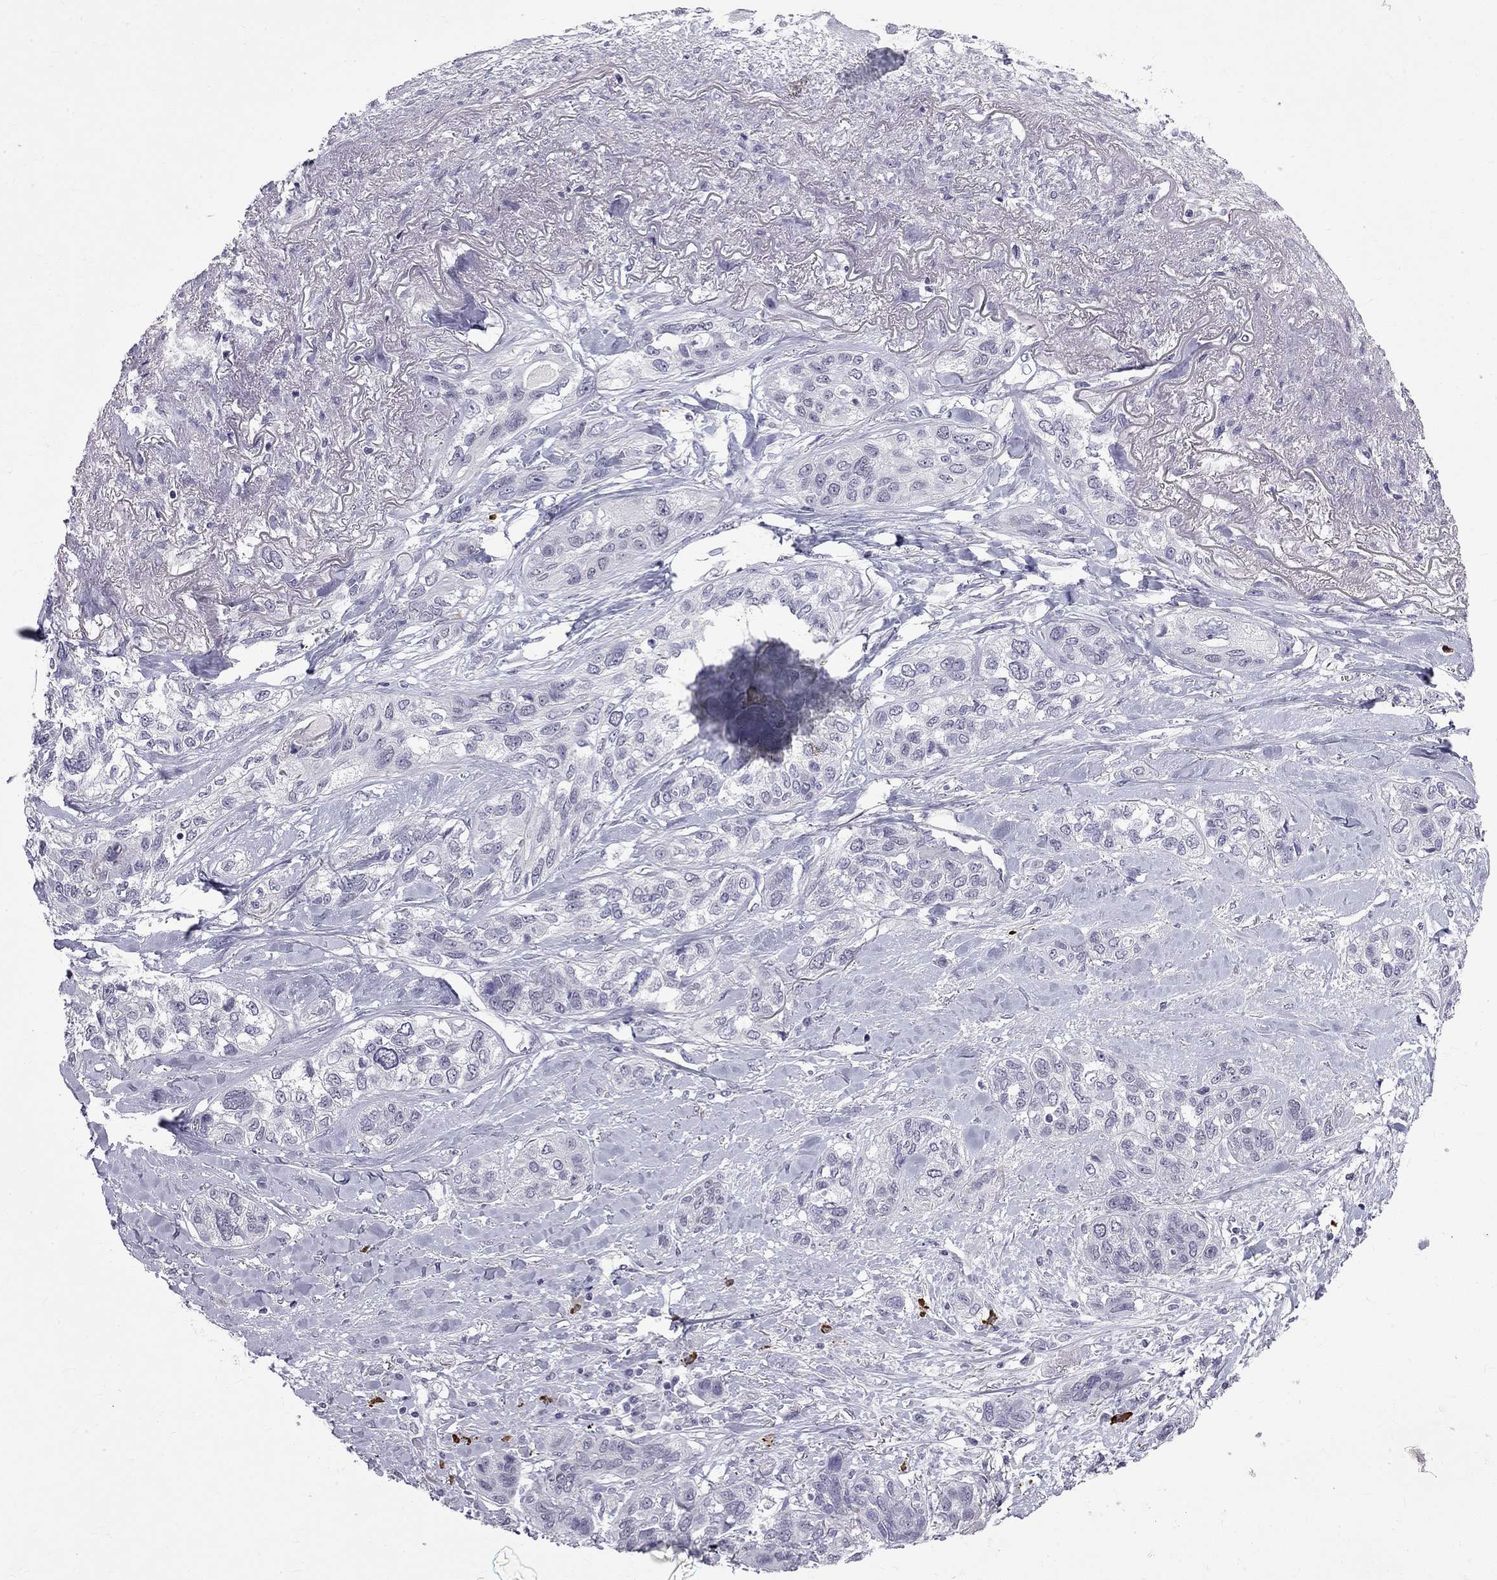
{"staining": {"intensity": "negative", "quantity": "none", "location": "none"}, "tissue": "lung cancer", "cell_type": "Tumor cells", "image_type": "cancer", "snomed": [{"axis": "morphology", "description": "Squamous cell carcinoma, NOS"}, {"axis": "topography", "description": "Lung"}], "caption": "This image is of lung cancer (squamous cell carcinoma) stained with IHC to label a protein in brown with the nuclei are counter-stained blue. There is no positivity in tumor cells.", "gene": "RTL9", "patient": {"sex": "female", "age": 70}}